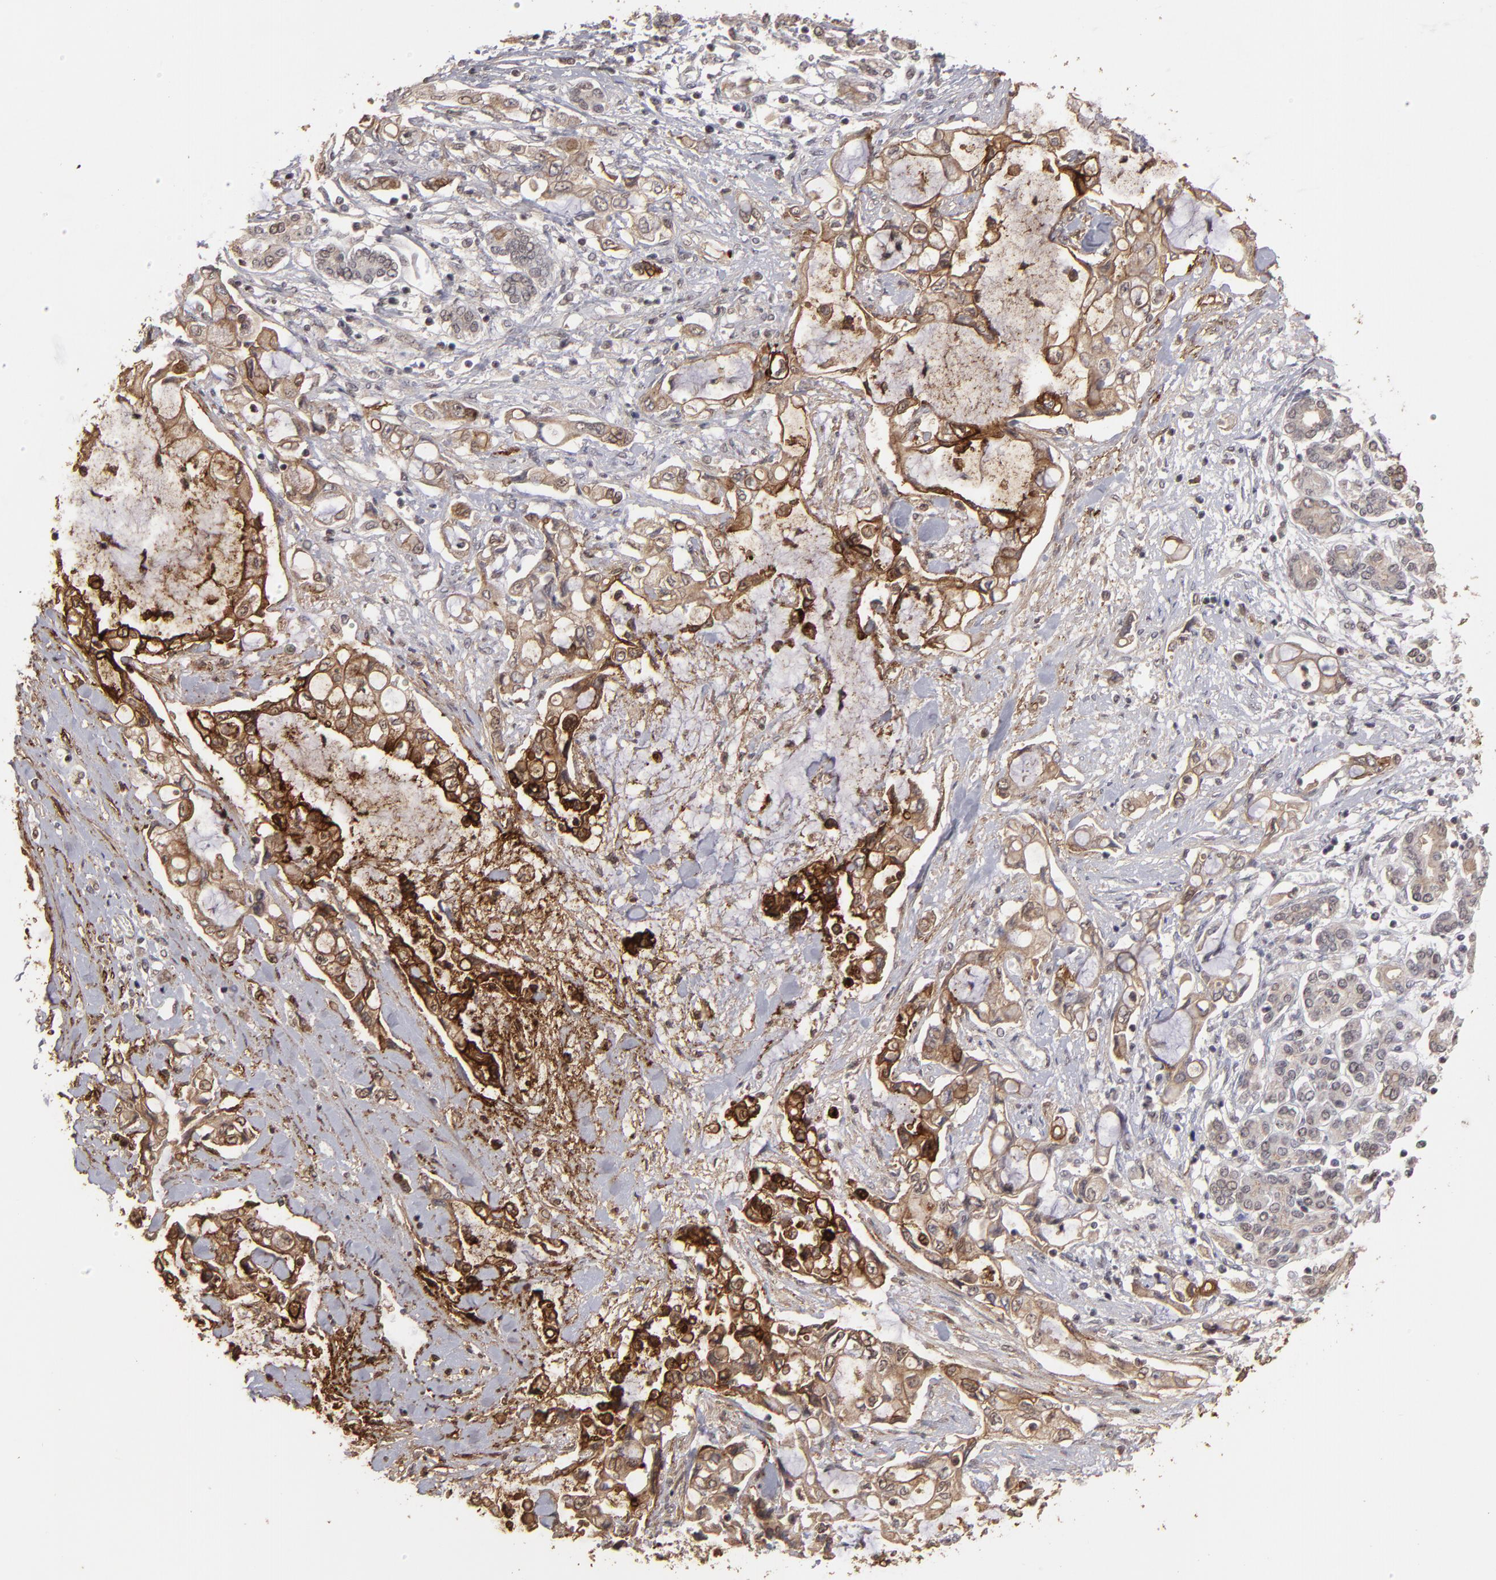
{"staining": {"intensity": "moderate", "quantity": ">75%", "location": "cytoplasmic/membranous"}, "tissue": "pancreatic cancer", "cell_type": "Tumor cells", "image_type": "cancer", "snomed": [{"axis": "morphology", "description": "Adenocarcinoma, NOS"}, {"axis": "topography", "description": "Pancreas"}], "caption": "A medium amount of moderate cytoplasmic/membranous expression is appreciated in about >75% of tumor cells in pancreatic adenocarcinoma tissue.", "gene": "CD55", "patient": {"sex": "female", "age": 70}}